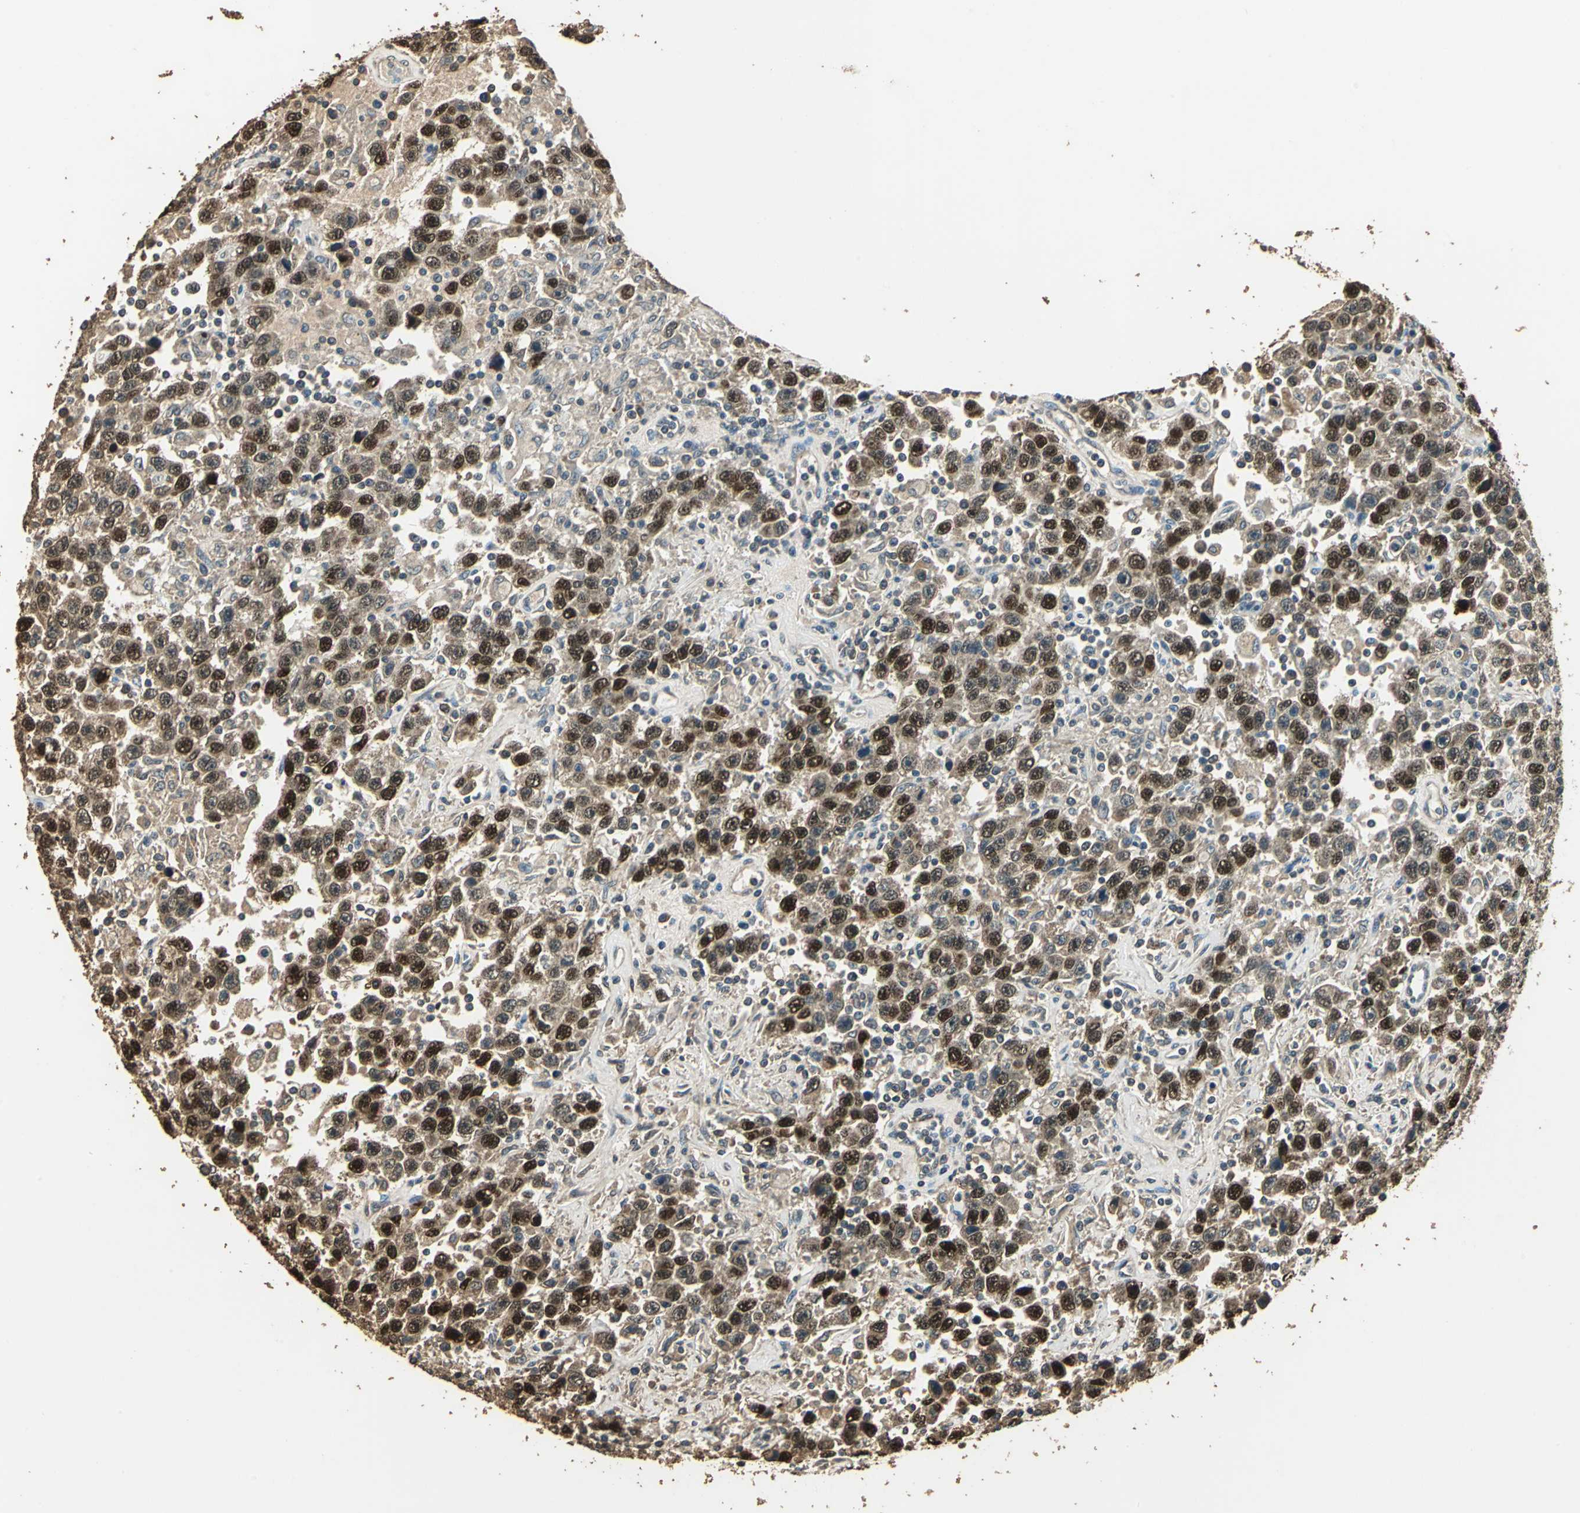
{"staining": {"intensity": "strong", "quantity": ">75%", "location": "cytoplasmic/membranous,nuclear"}, "tissue": "testis cancer", "cell_type": "Tumor cells", "image_type": "cancer", "snomed": [{"axis": "morphology", "description": "Seminoma, NOS"}, {"axis": "topography", "description": "Testis"}], "caption": "Brown immunohistochemical staining in seminoma (testis) reveals strong cytoplasmic/membranous and nuclear positivity in about >75% of tumor cells. (IHC, brightfield microscopy, high magnification).", "gene": "TMPRSS4", "patient": {"sex": "male", "age": 41}}